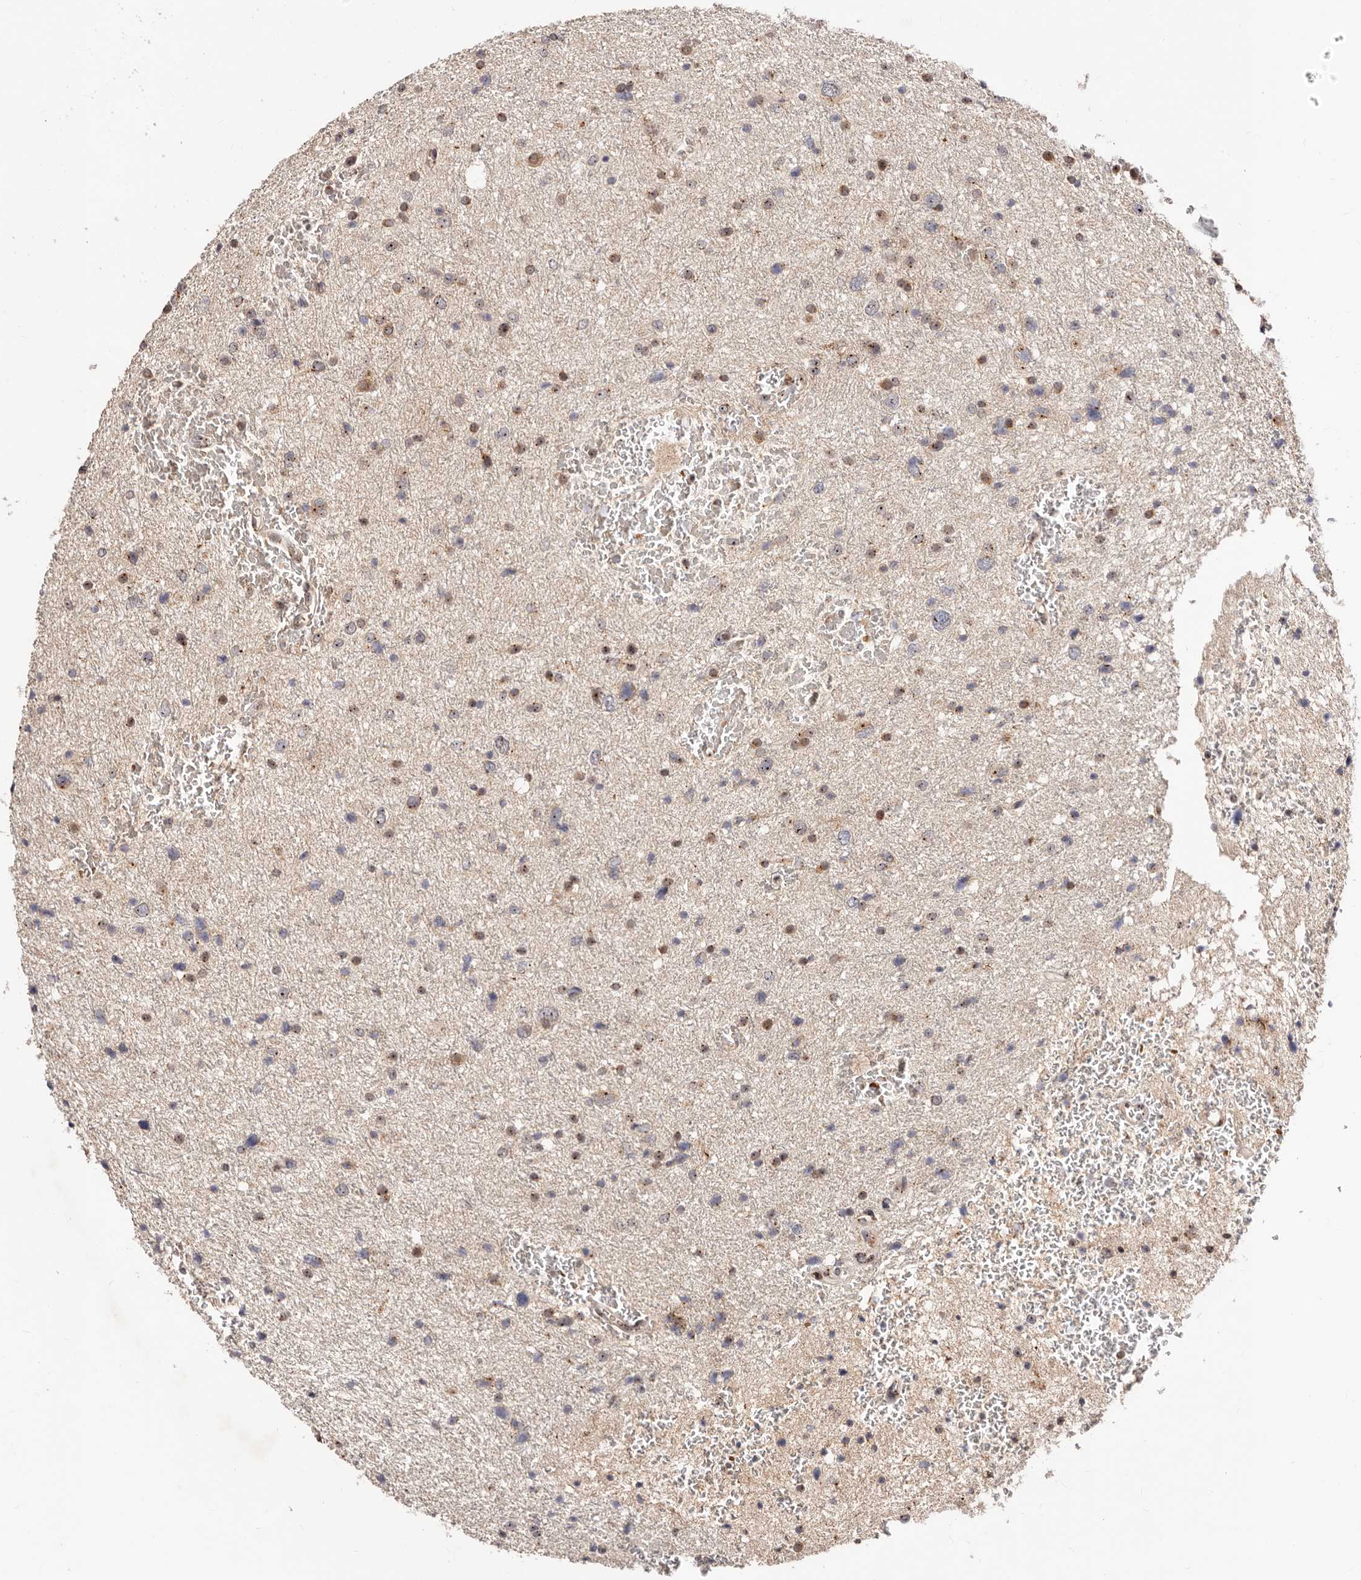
{"staining": {"intensity": "moderate", "quantity": "25%-75%", "location": "cytoplasmic/membranous,nuclear"}, "tissue": "glioma", "cell_type": "Tumor cells", "image_type": "cancer", "snomed": [{"axis": "morphology", "description": "Glioma, malignant, Low grade"}, {"axis": "topography", "description": "Brain"}], "caption": "Immunohistochemical staining of malignant glioma (low-grade) displays medium levels of moderate cytoplasmic/membranous and nuclear expression in approximately 25%-75% of tumor cells. Immunohistochemistry stains the protein of interest in brown and the nuclei are stained blue.", "gene": "APOL6", "patient": {"sex": "female", "age": 37}}